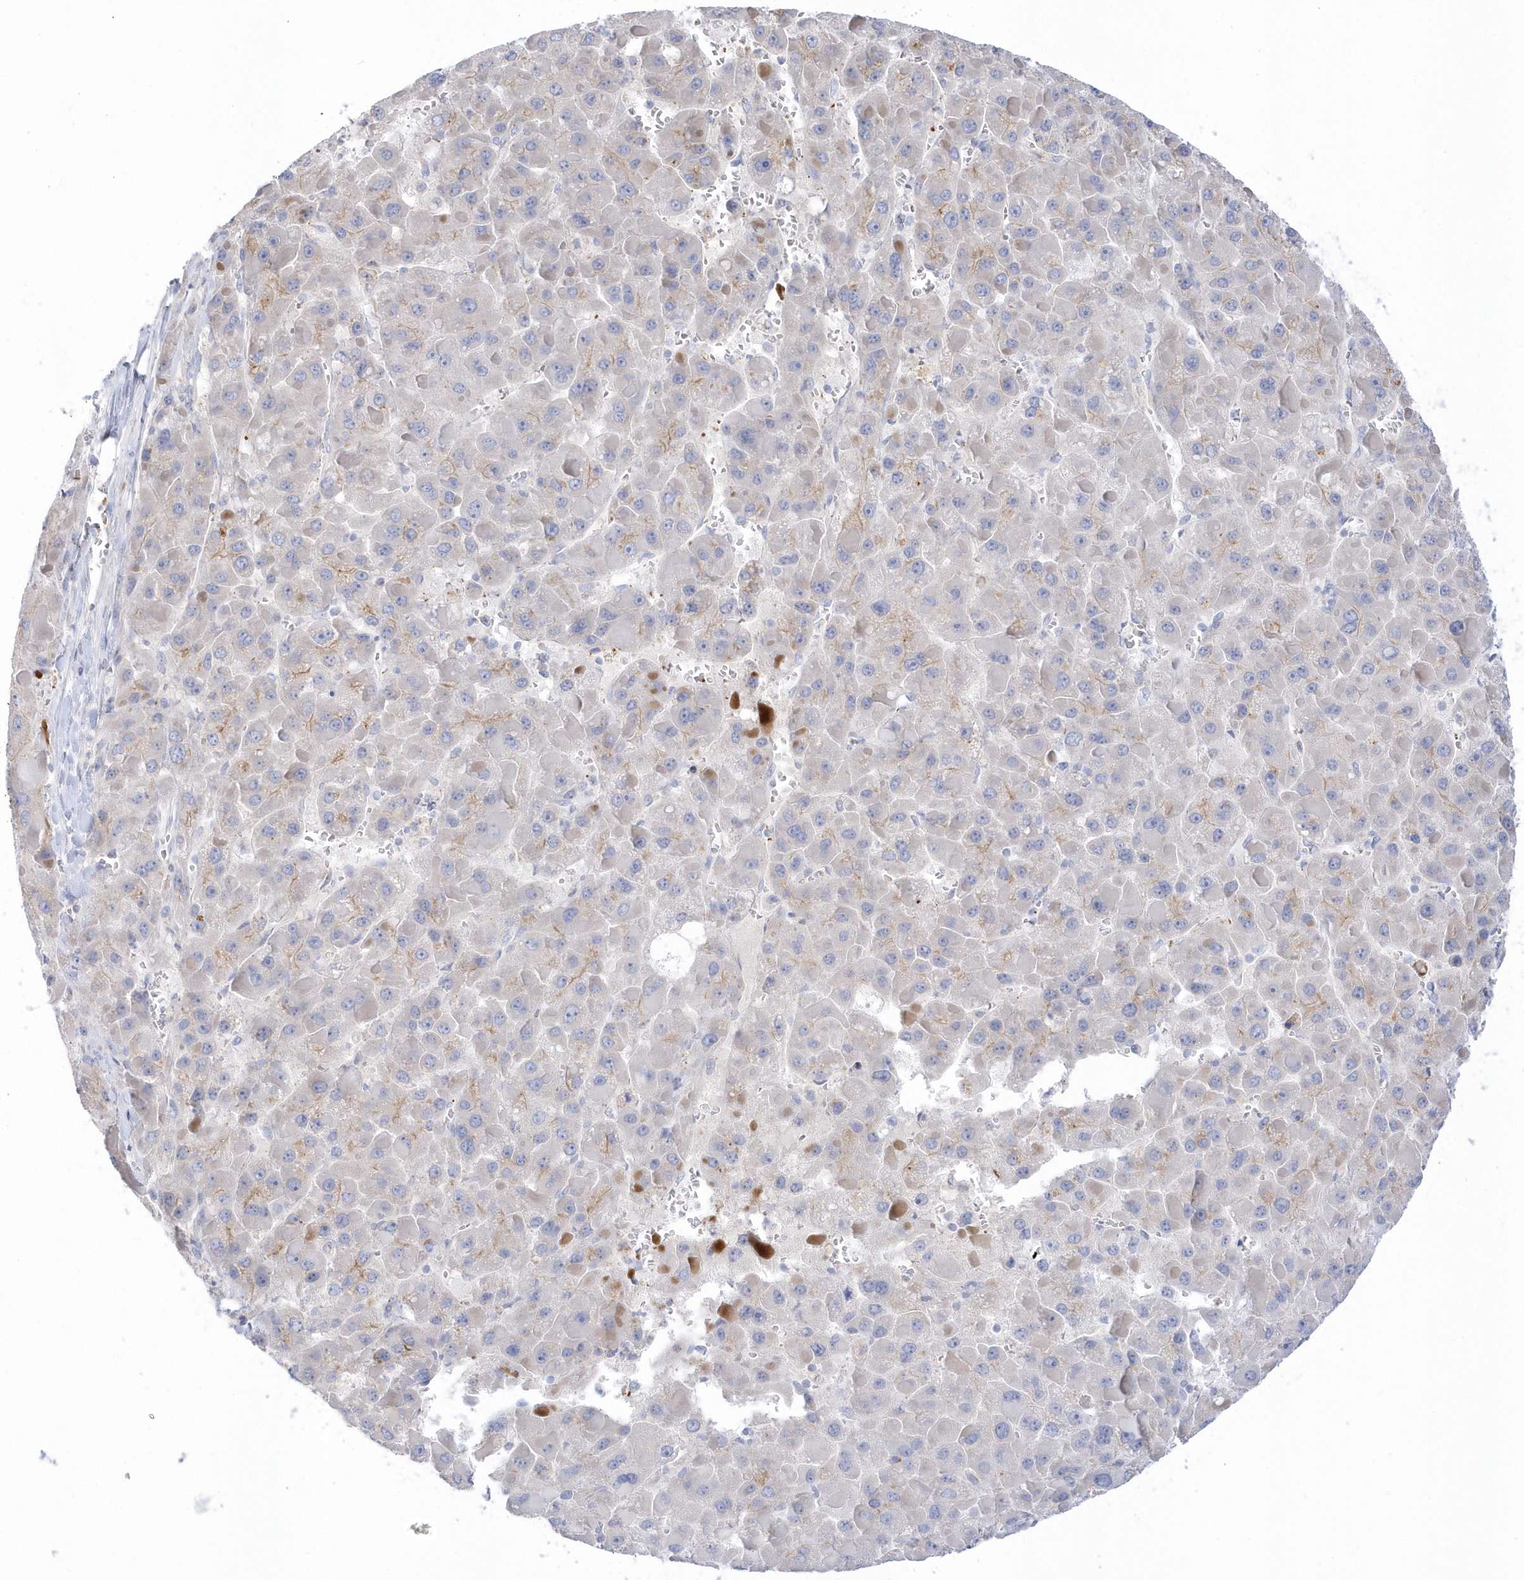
{"staining": {"intensity": "weak", "quantity": "<25%", "location": "cytoplasmic/membranous"}, "tissue": "liver cancer", "cell_type": "Tumor cells", "image_type": "cancer", "snomed": [{"axis": "morphology", "description": "Carcinoma, Hepatocellular, NOS"}, {"axis": "topography", "description": "Liver"}], "caption": "An immunohistochemistry photomicrograph of liver cancer is shown. There is no staining in tumor cells of liver cancer. (Immunohistochemistry (ihc), brightfield microscopy, high magnification).", "gene": "SEMA3D", "patient": {"sex": "female", "age": 73}}